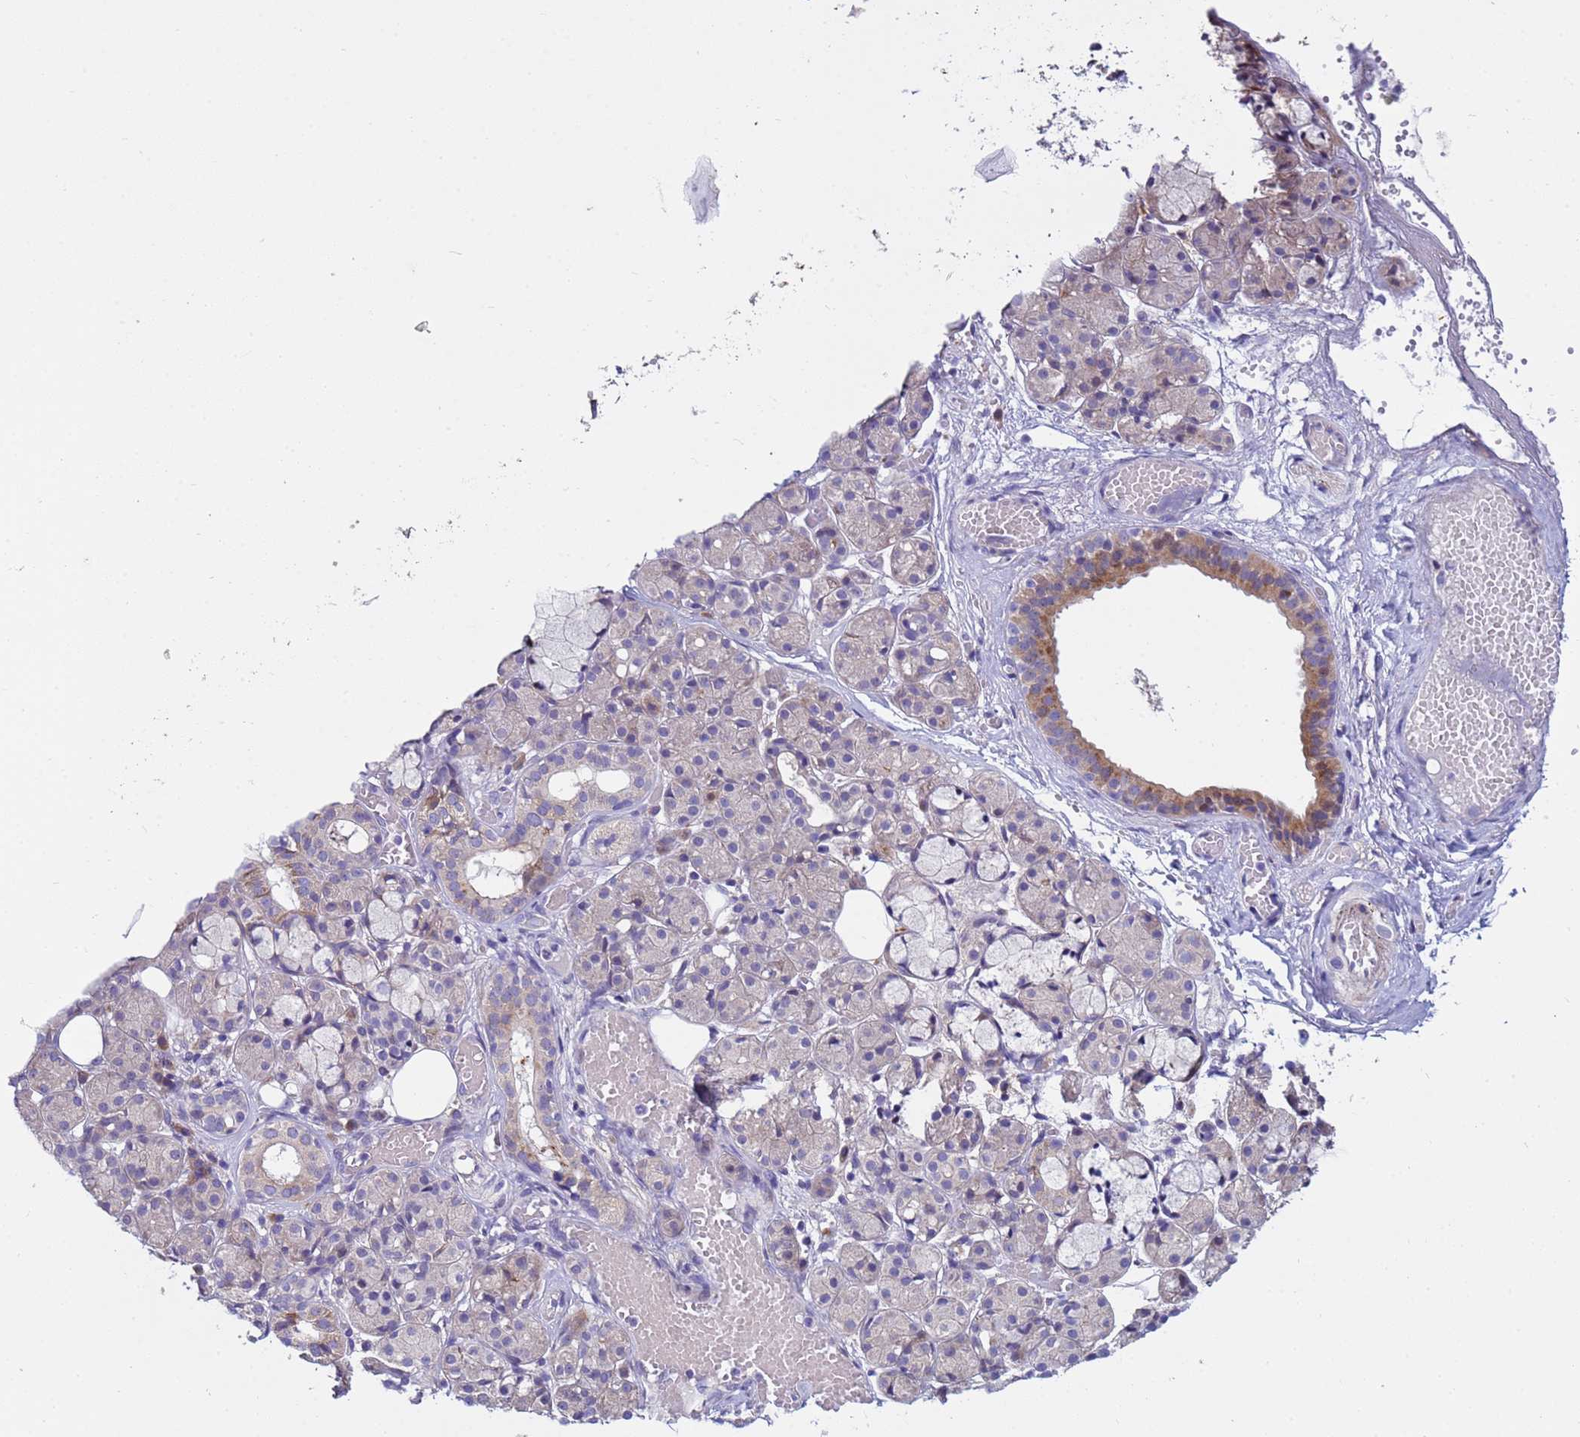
{"staining": {"intensity": "moderate", "quantity": "<25%", "location": "cytoplasmic/membranous"}, "tissue": "salivary gland", "cell_type": "Glandular cells", "image_type": "normal", "snomed": [{"axis": "morphology", "description": "Normal tissue, NOS"}, {"axis": "topography", "description": "Salivary gland"}], "caption": "A micrograph of human salivary gland stained for a protein demonstrates moderate cytoplasmic/membranous brown staining in glandular cells.", "gene": "IGSF11", "patient": {"sex": "male", "age": 63}}